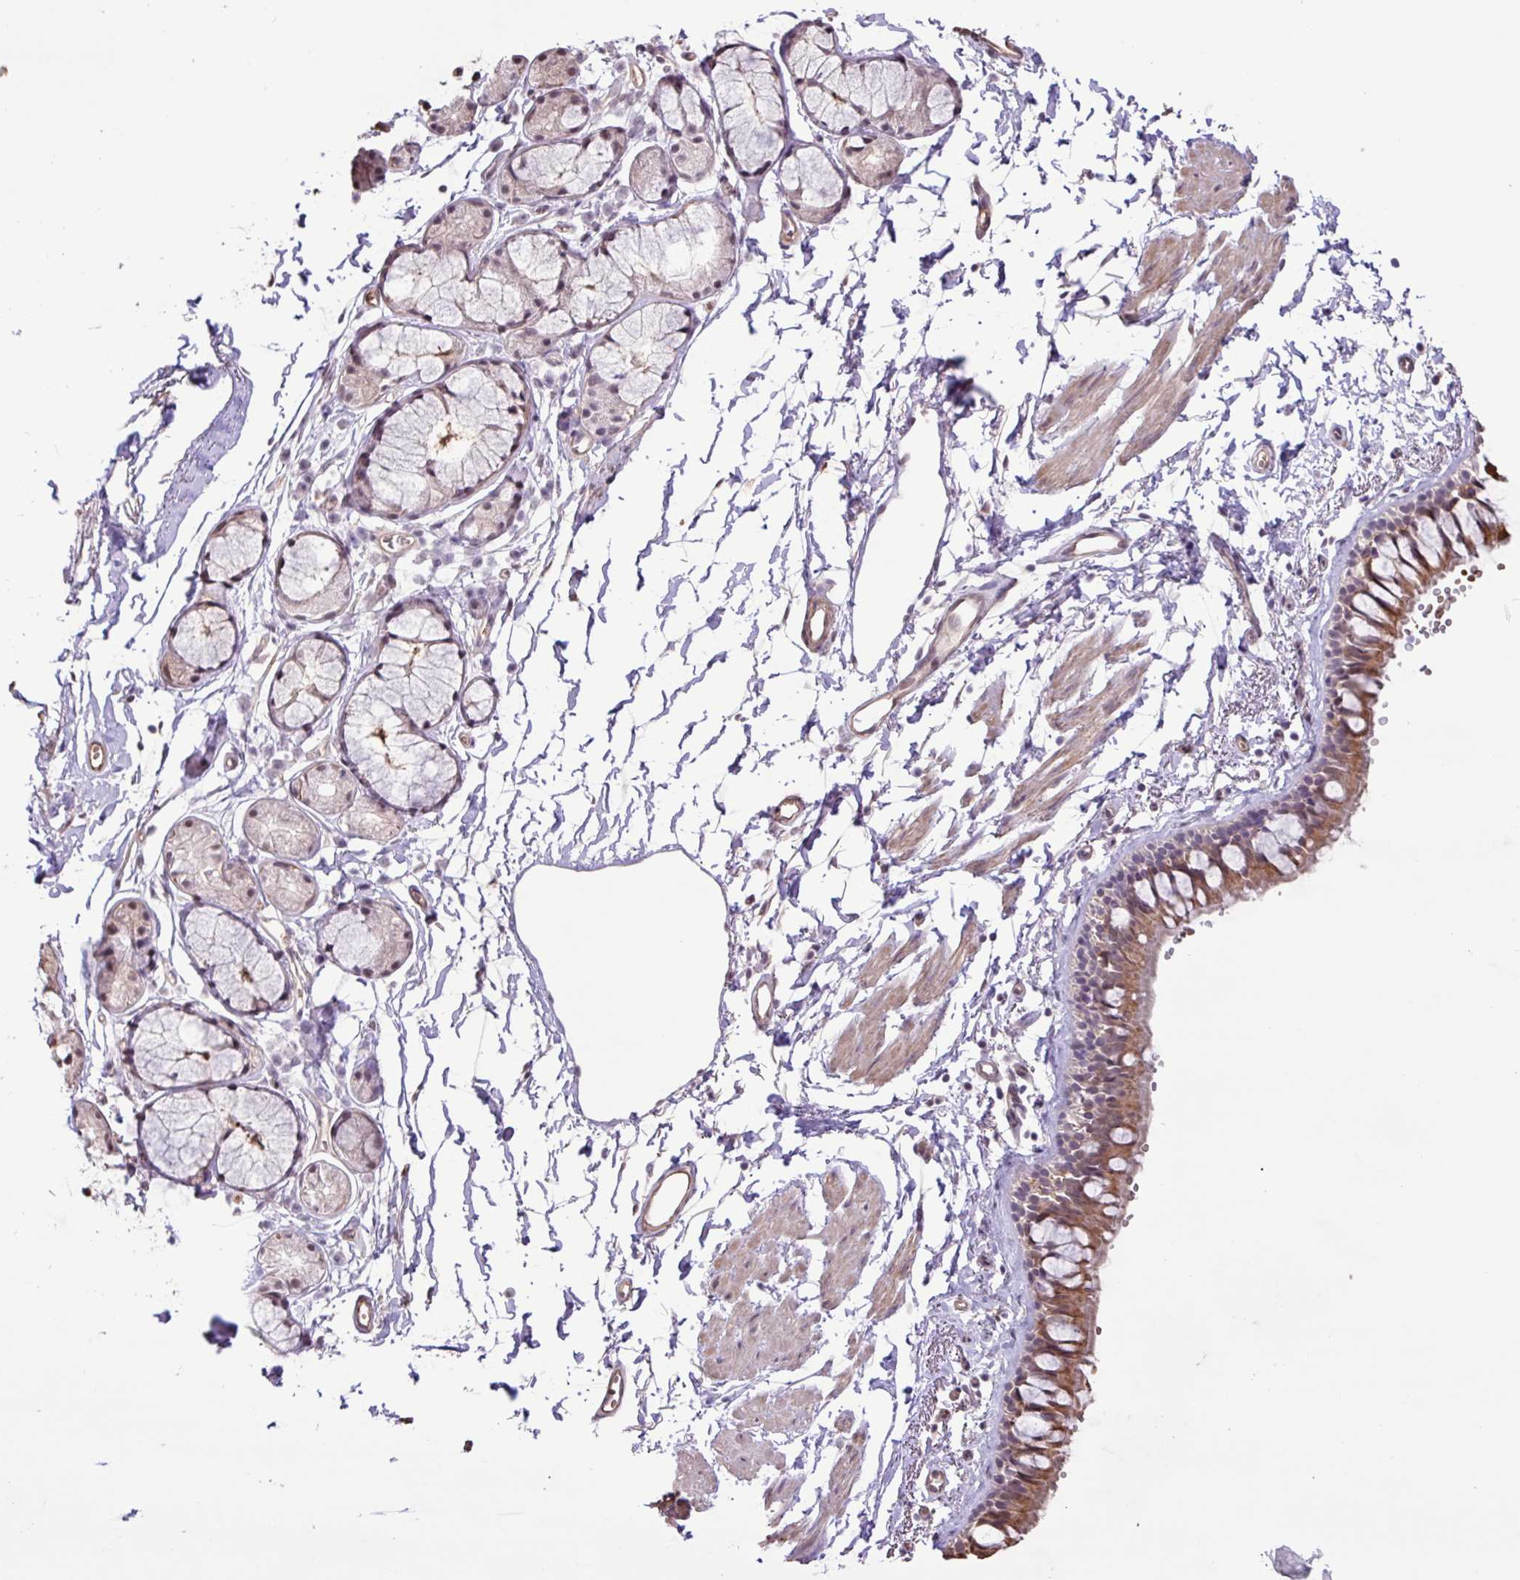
{"staining": {"intensity": "moderate", "quantity": "25%-75%", "location": "cytoplasmic/membranous"}, "tissue": "bronchus", "cell_type": "Respiratory epithelial cells", "image_type": "normal", "snomed": [{"axis": "morphology", "description": "Normal tissue, NOS"}, {"axis": "topography", "description": "Cartilage tissue"}, {"axis": "topography", "description": "Bronchus"}, {"axis": "topography", "description": "Peripheral nerve tissue"}], "caption": "Respiratory epithelial cells show medium levels of moderate cytoplasmic/membranous staining in about 25%-75% of cells in unremarkable bronchus.", "gene": "CHST11", "patient": {"sex": "female", "age": 59}}